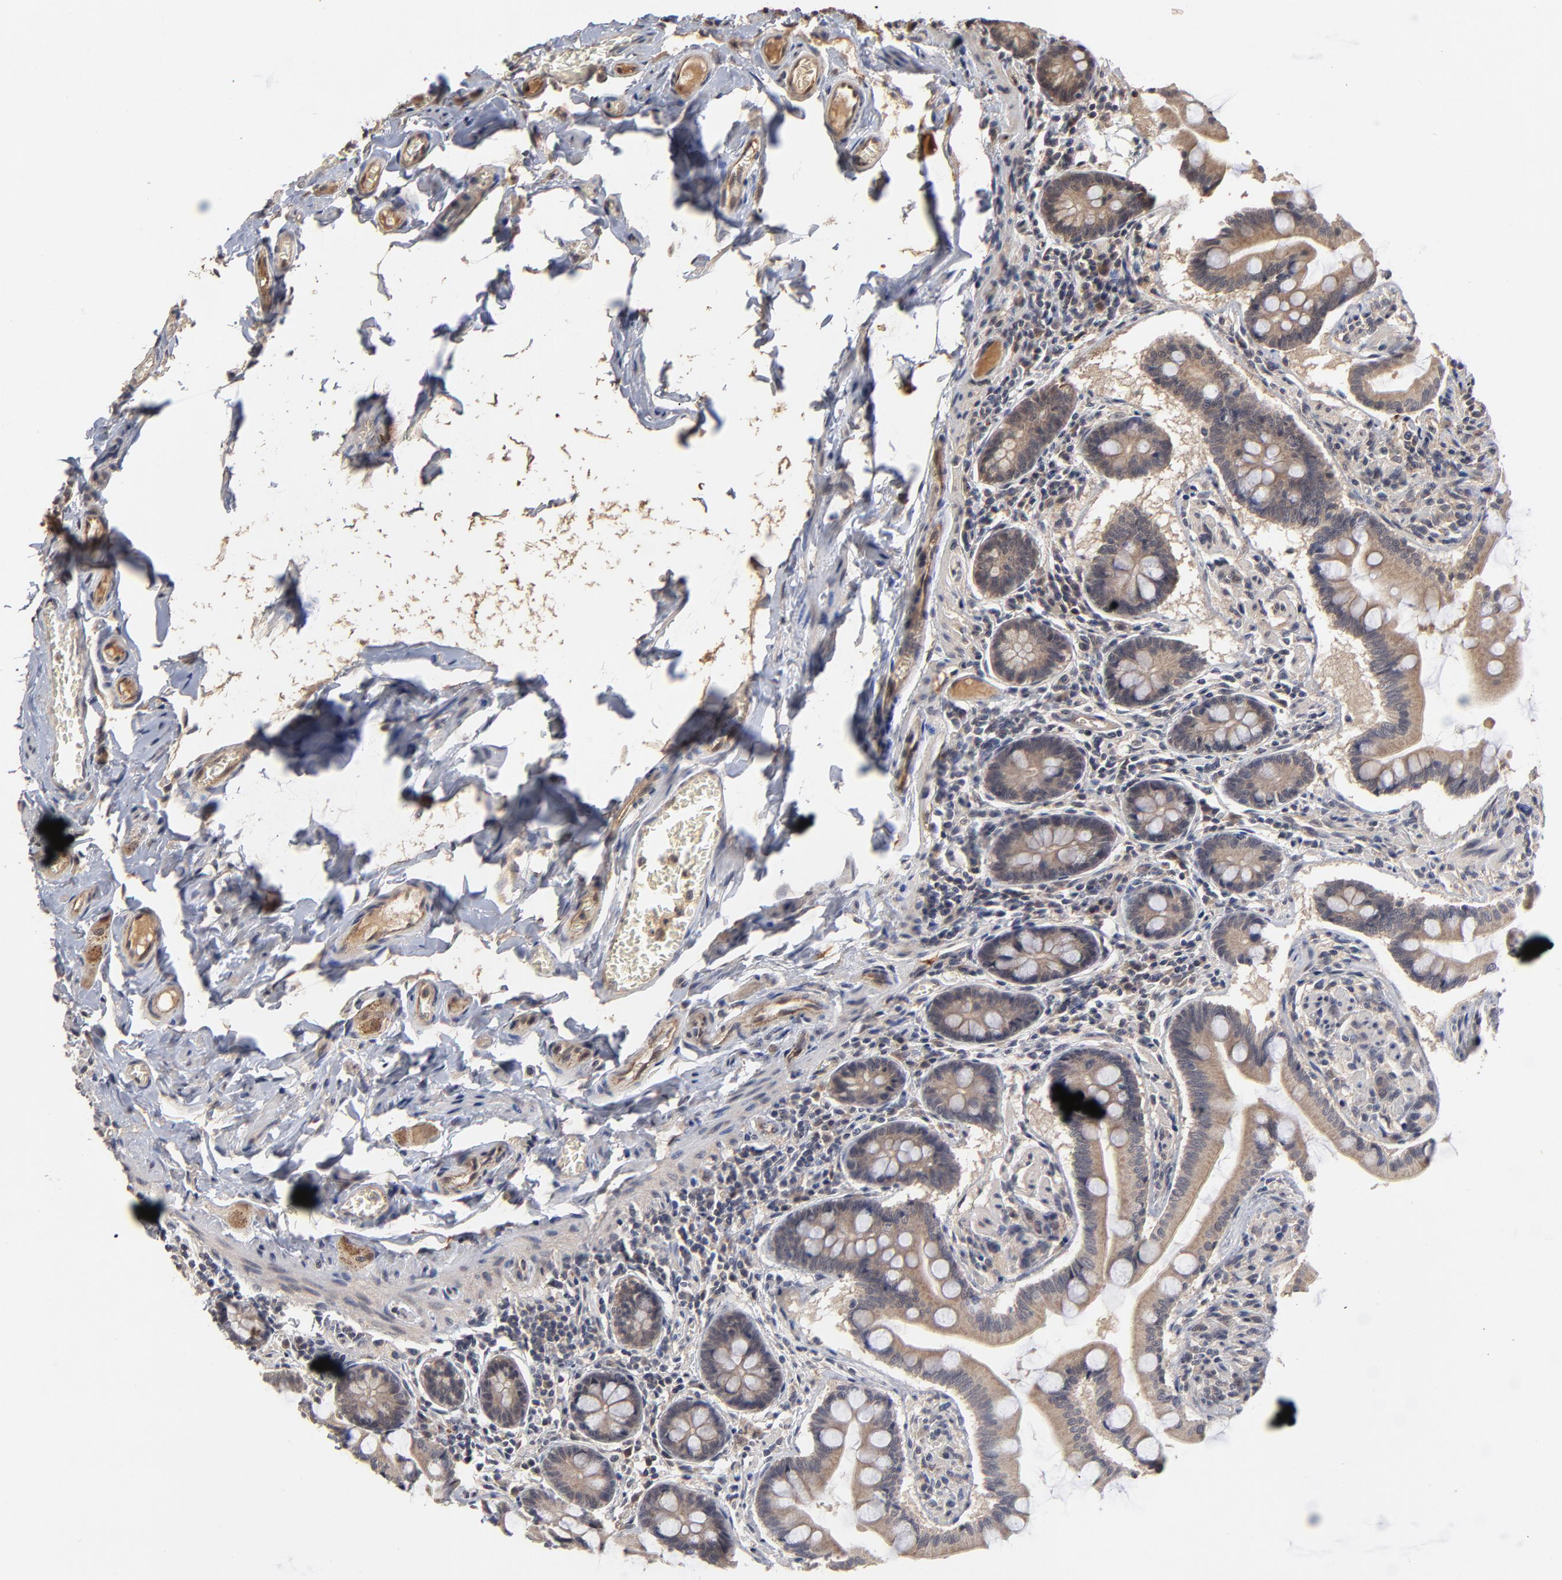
{"staining": {"intensity": "moderate", "quantity": ">75%", "location": "cytoplasmic/membranous"}, "tissue": "small intestine", "cell_type": "Glandular cells", "image_type": "normal", "snomed": [{"axis": "morphology", "description": "Normal tissue, NOS"}, {"axis": "topography", "description": "Small intestine"}], "caption": "This image demonstrates immunohistochemistry staining of normal small intestine, with medium moderate cytoplasmic/membranous expression in approximately >75% of glandular cells.", "gene": "ASB8", "patient": {"sex": "male", "age": 41}}